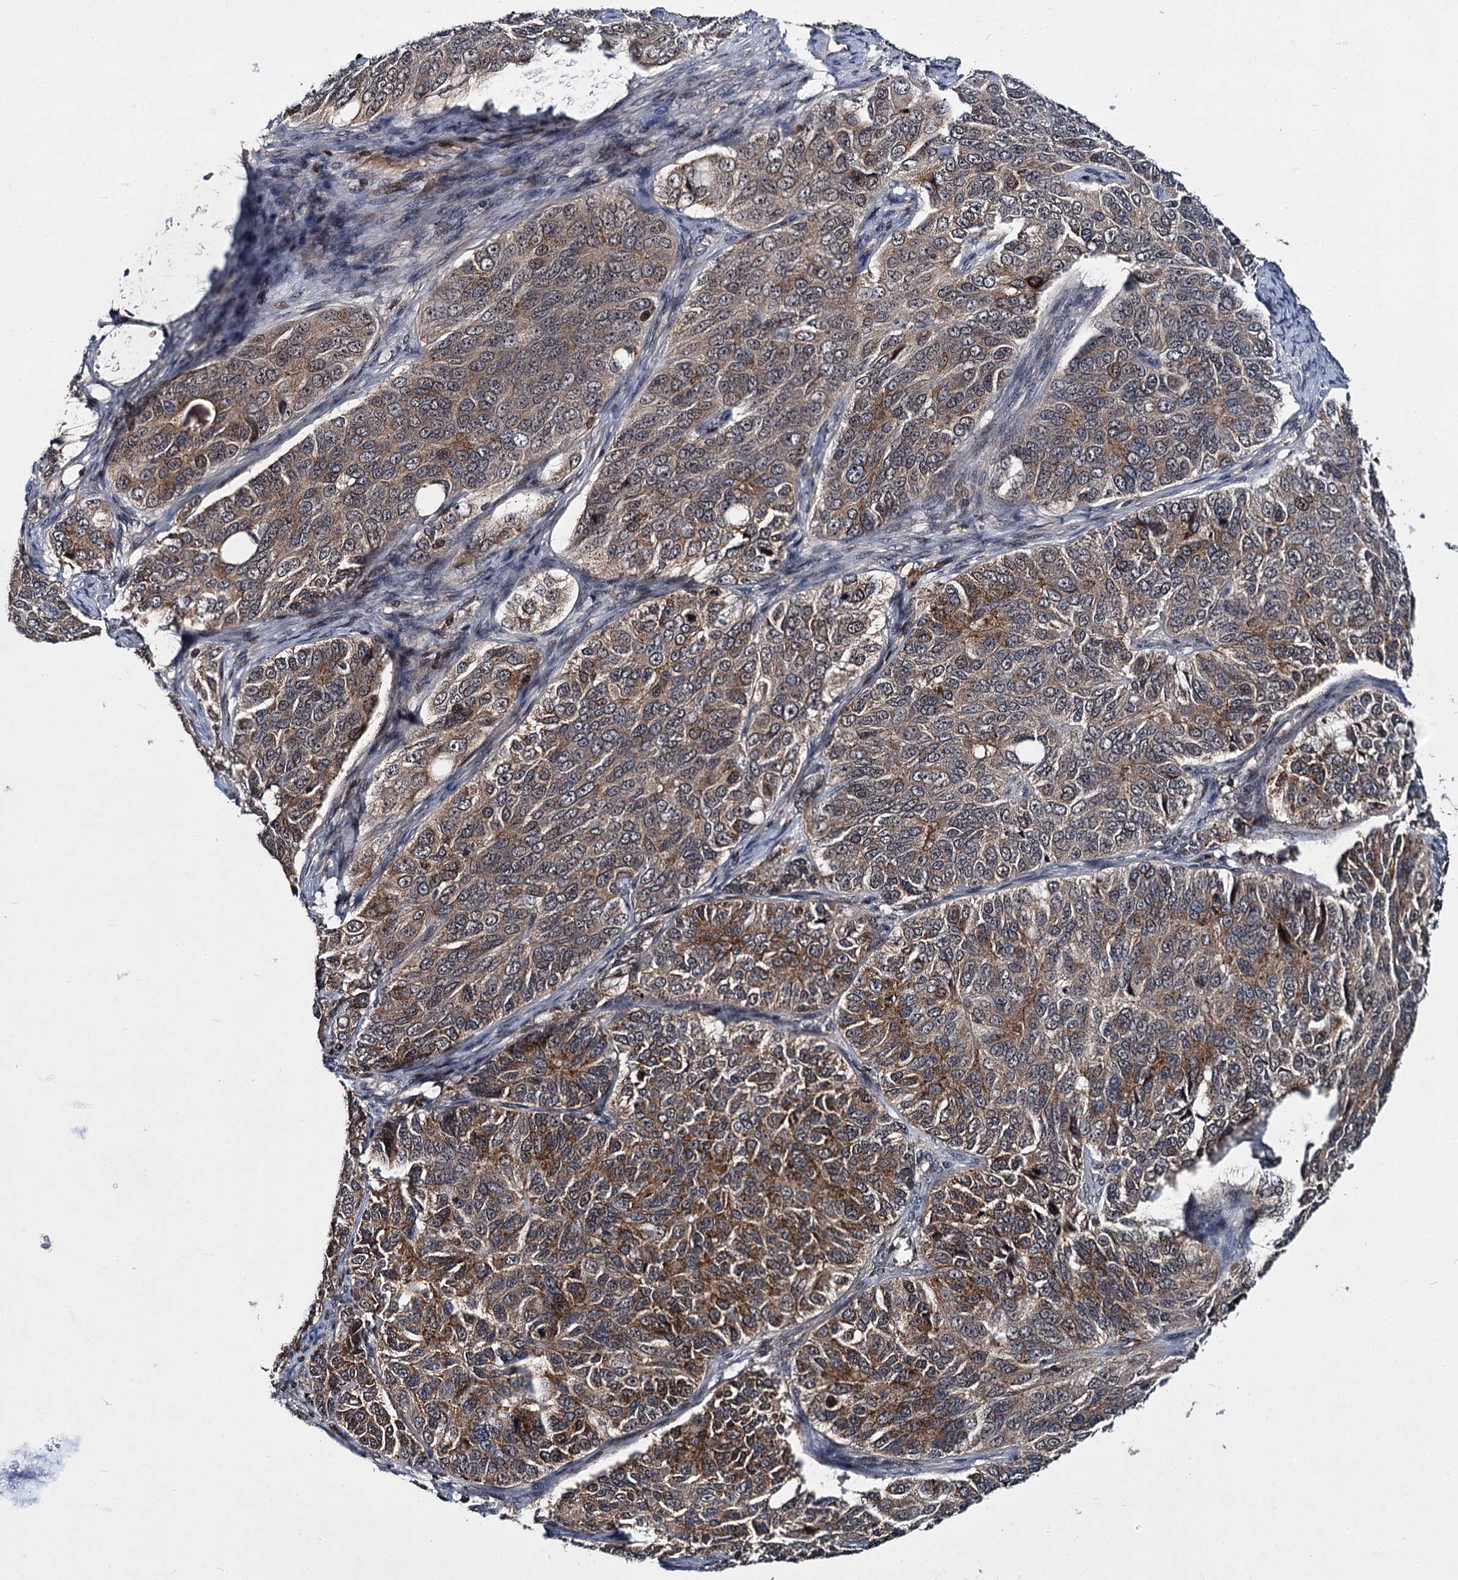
{"staining": {"intensity": "moderate", "quantity": "25%-75%", "location": "cytoplasmic/membranous,nuclear"}, "tissue": "ovarian cancer", "cell_type": "Tumor cells", "image_type": "cancer", "snomed": [{"axis": "morphology", "description": "Carcinoma, endometroid"}, {"axis": "topography", "description": "Ovary"}], "caption": "Protein analysis of ovarian endometroid carcinoma tissue exhibits moderate cytoplasmic/membranous and nuclear staining in approximately 25%-75% of tumor cells.", "gene": "ABLIM1", "patient": {"sex": "female", "age": 51}}